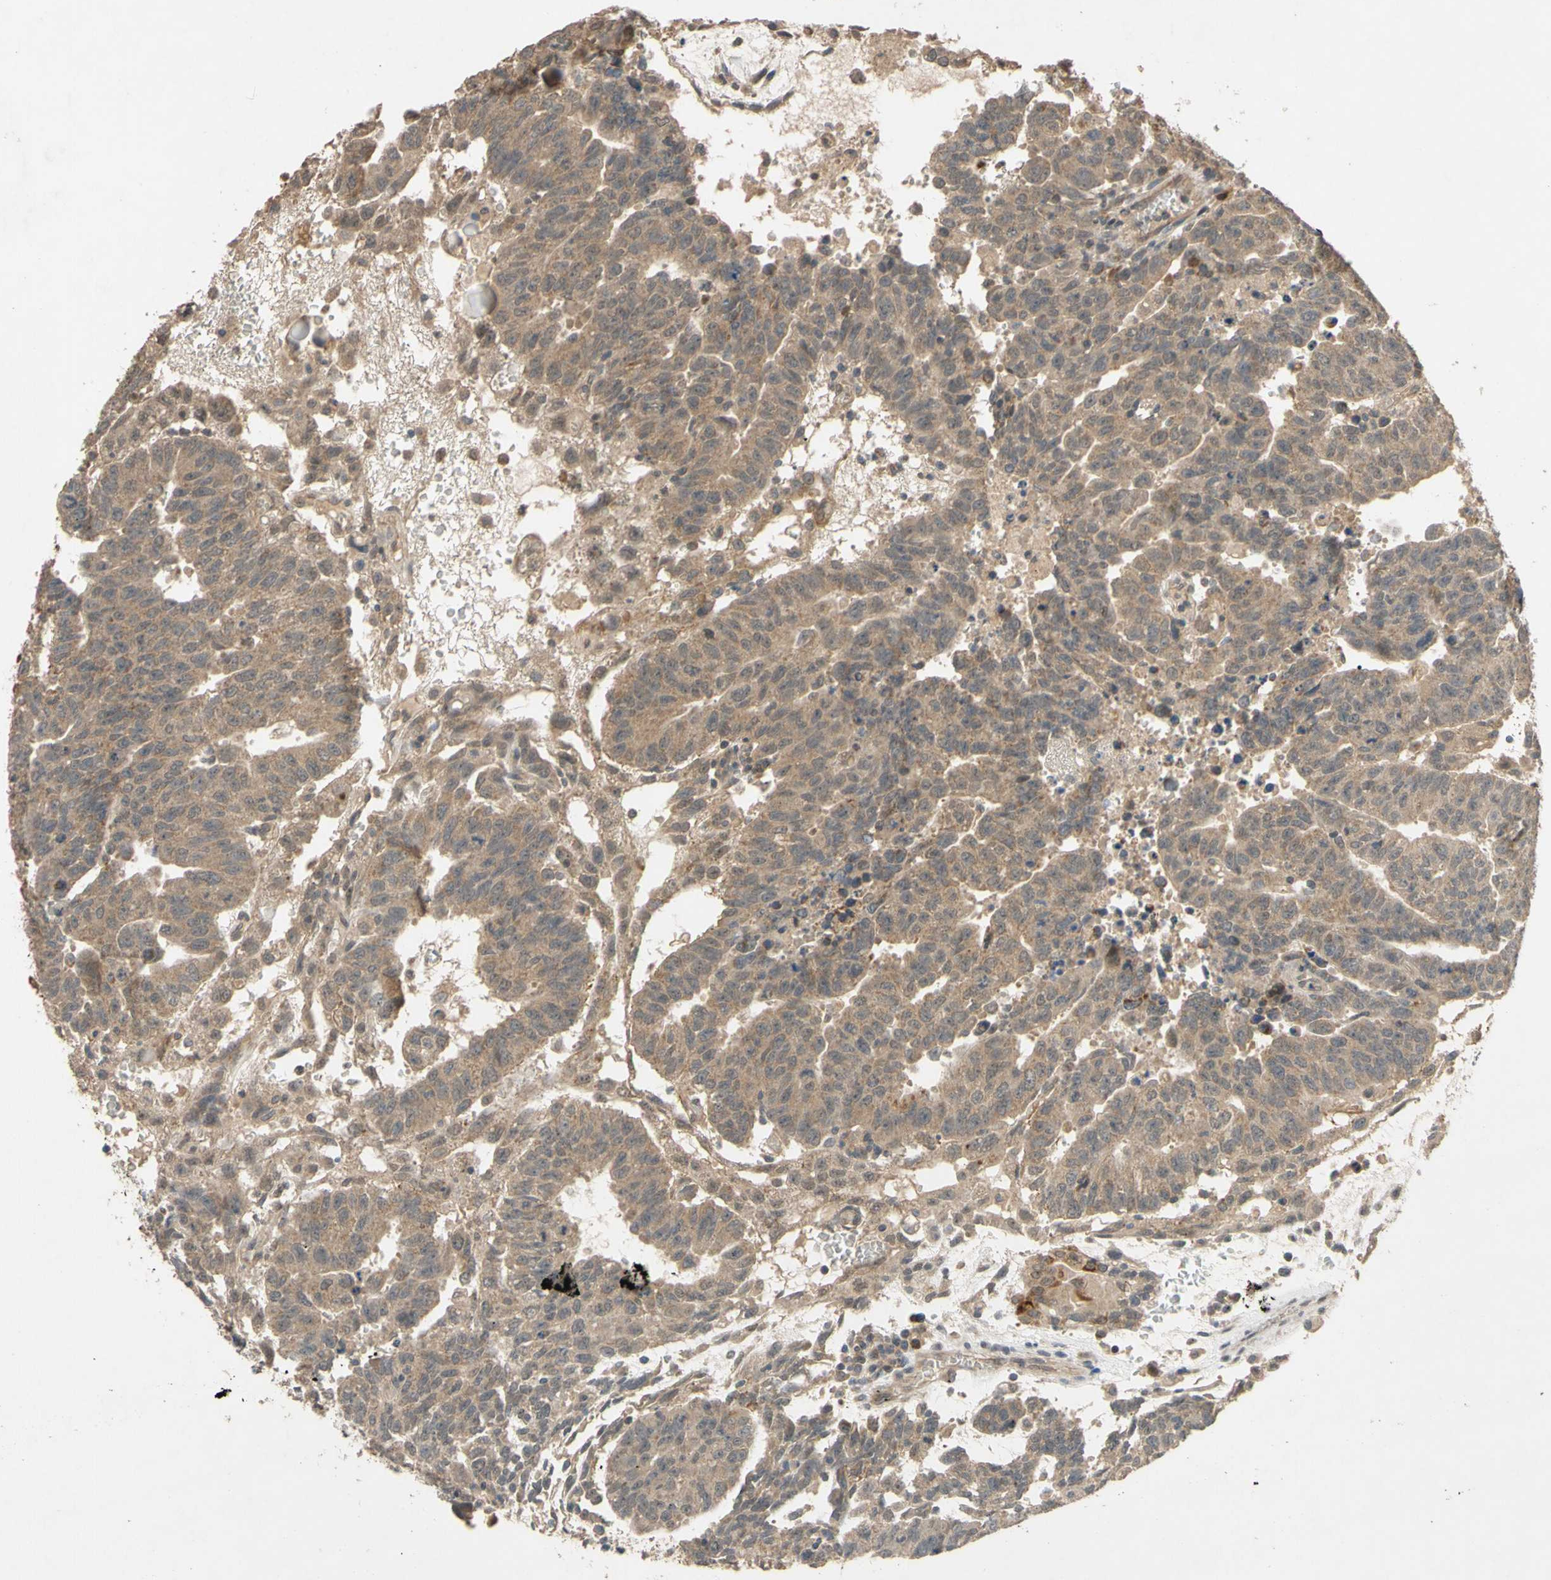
{"staining": {"intensity": "weak", "quantity": ">75%", "location": "cytoplasmic/membranous"}, "tissue": "testis cancer", "cell_type": "Tumor cells", "image_type": "cancer", "snomed": [{"axis": "morphology", "description": "Seminoma, NOS"}, {"axis": "morphology", "description": "Carcinoma, Embryonal, NOS"}, {"axis": "topography", "description": "Testis"}], "caption": "About >75% of tumor cells in human testis embryonal carcinoma reveal weak cytoplasmic/membranous protein expression as visualized by brown immunohistochemical staining.", "gene": "CD164", "patient": {"sex": "male", "age": 52}}